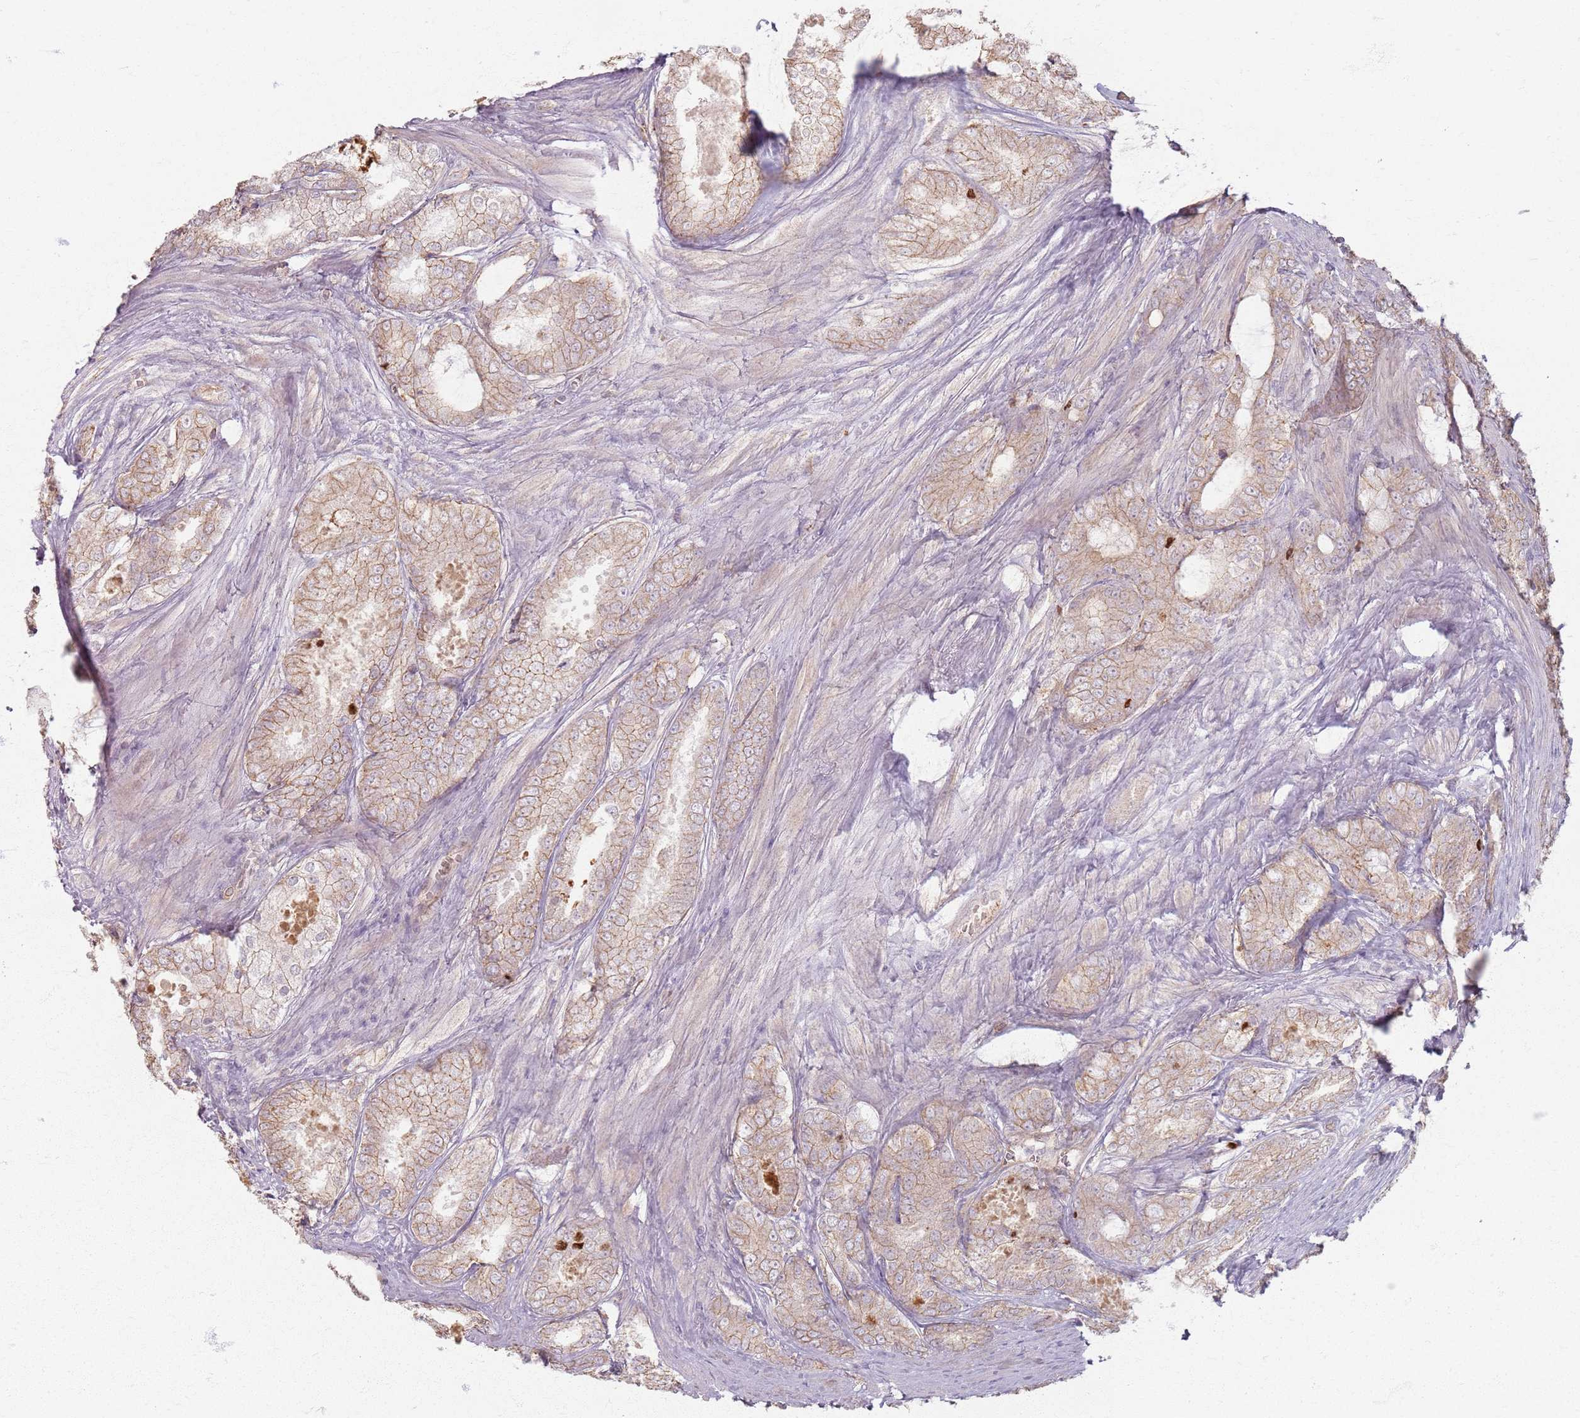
{"staining": {"intensity": "weak", "quantity": ">75%", "location": "cytoplasmic/membranous"}, "tissue": "prostate cancer", "cell_type": "Tumor cells", "image_type": "cancer", "snomed": [{"axis": "morphology", "description": "Adenocarcinoma, Low grade"}, {"axis": "topography", "description": "Prostate"}], "caption": "Adenocarcinoma (low-grade) (prostate) tissue displays weak cytoplasmic/membranous expression in about >75% of tumor cells", "gene": "KCNA5", "patient": {"sex": "male", "age": 68}}